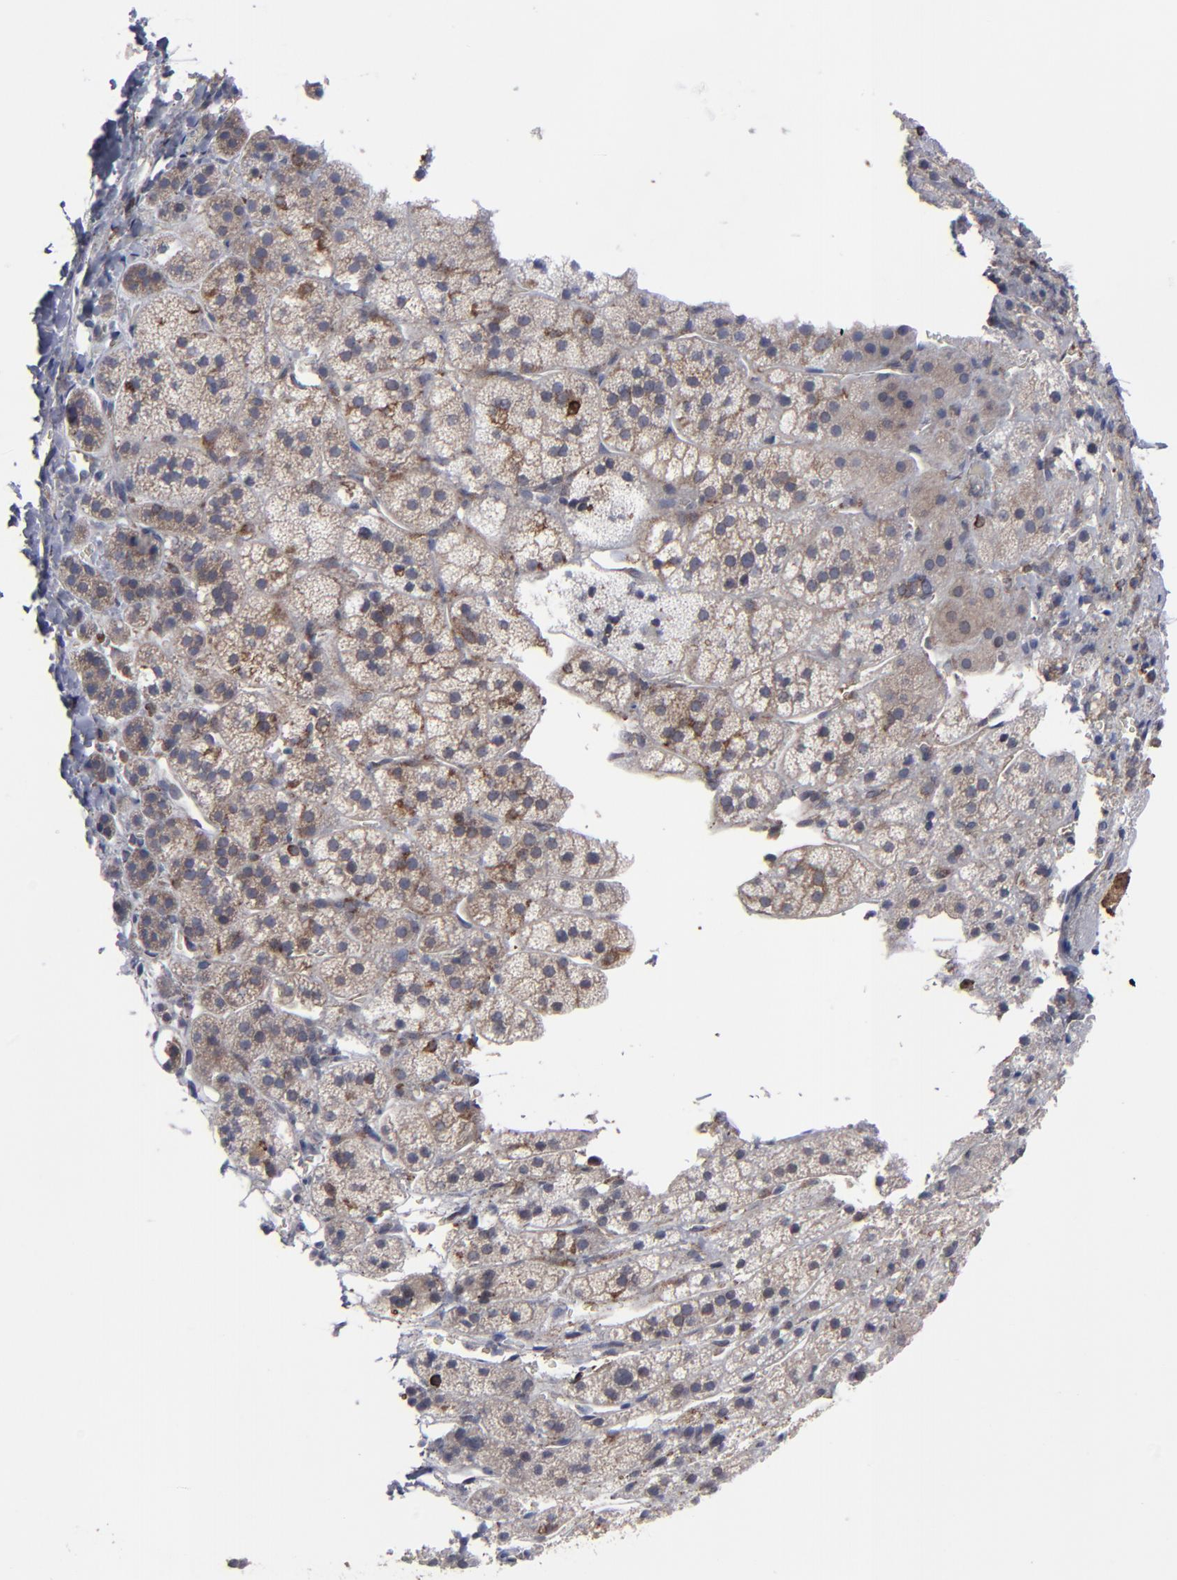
{"staining": {"intensity": "weak", "quantity": ">75%", "location": "cytoplasmic/membranous"}, "tissue": "adrenal gland", "cell_type": "Glandular cells", "image_type": "normal", "snomed": [{"axis": "morphology", "description": "Normal tissue, NOS"}, {"axis": "topography", "description": "Adrenal gland"}], "caption": "Adrenal gland was stained to show a protein in brown. There is low levels of weak cytoplasmic/membranous expression in approximately >75% of glandular cells. The staining is performed using DAB (3,3'-diaminobenzidine) brown chromogen to label protein expression. The nuclei are counter-stained blue using hematoxylin.", "gene": "KIAA2026", "patient": {"sex": "female", "age": 44}}